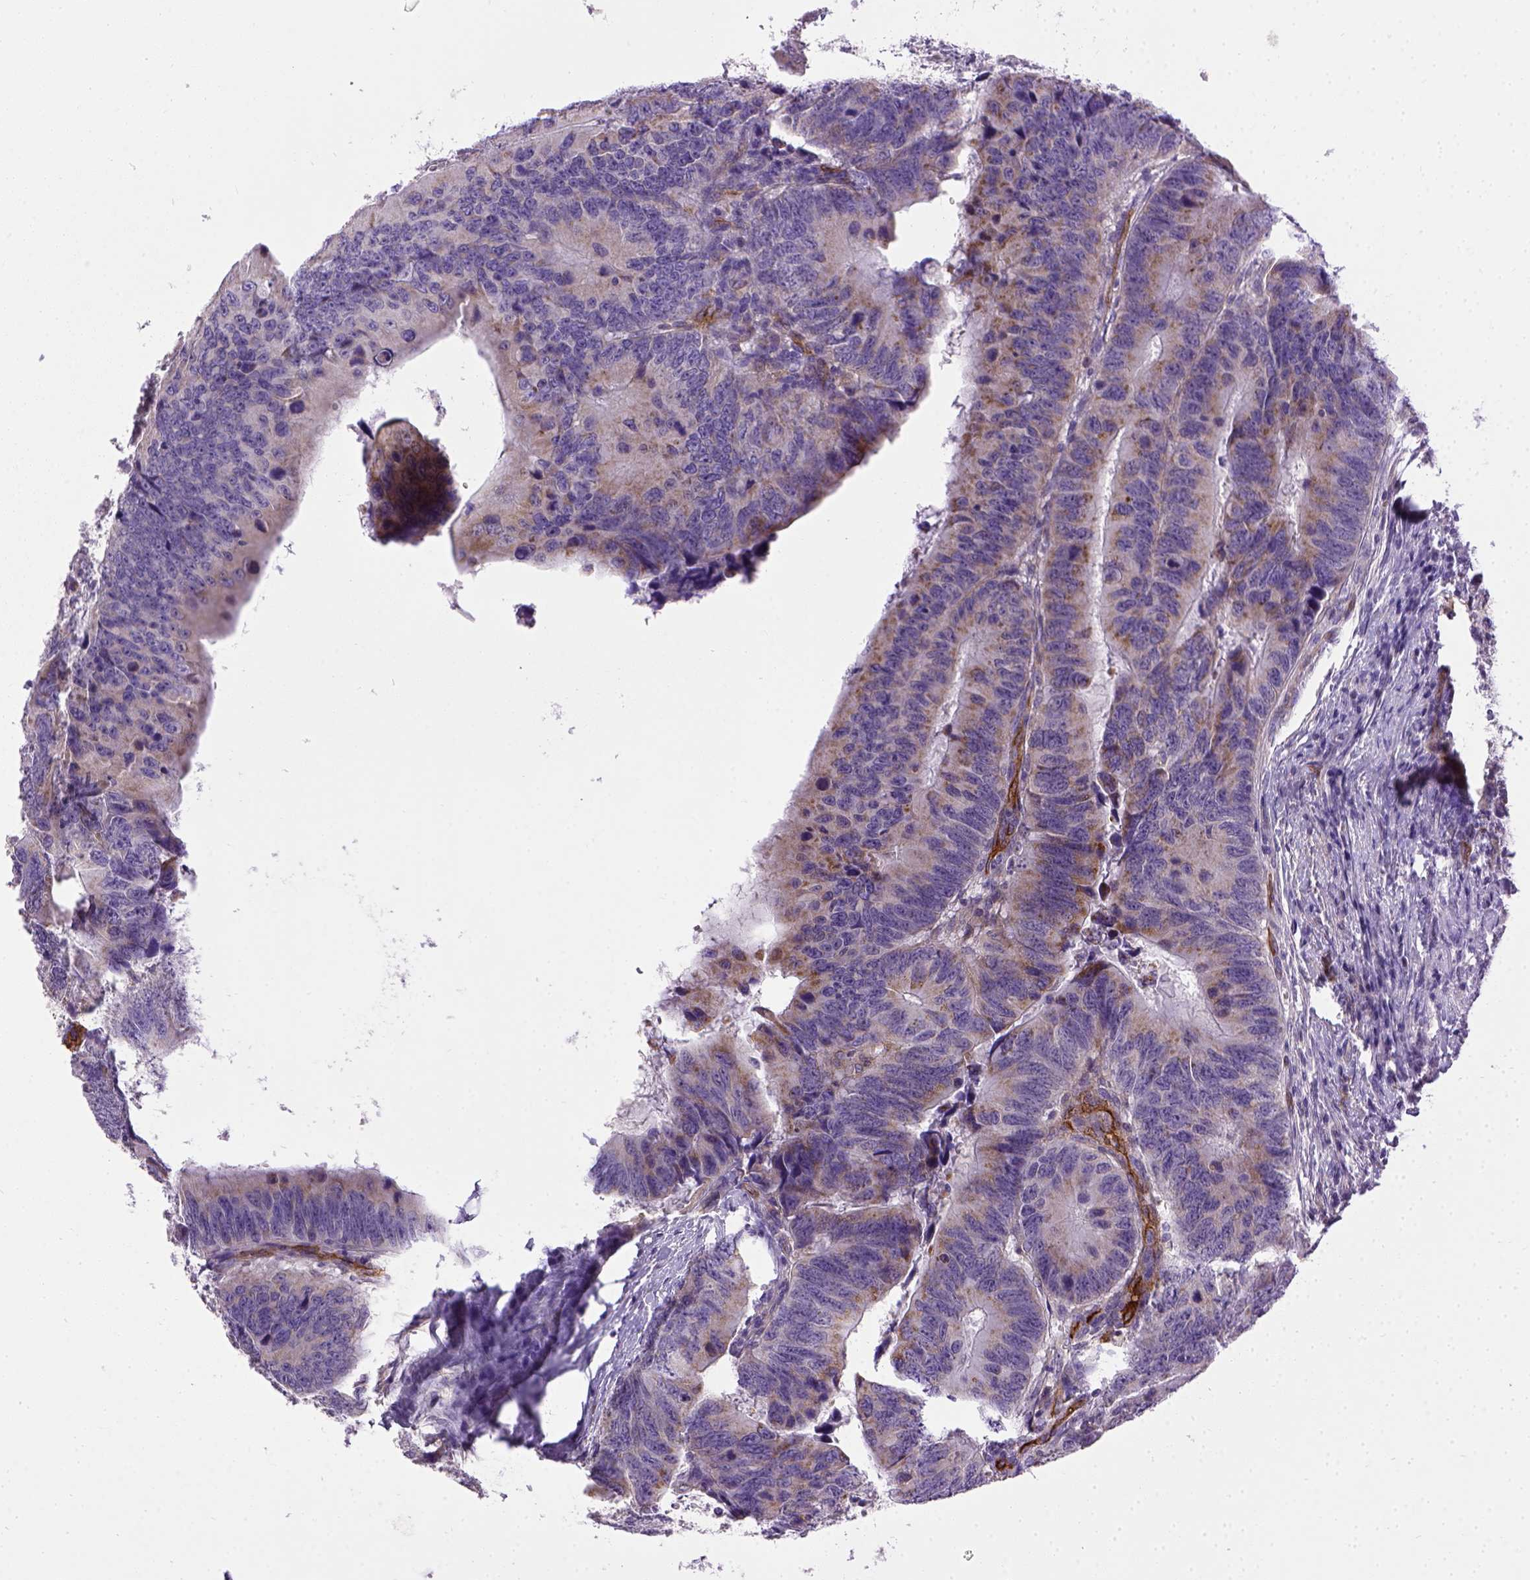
{"staining": {"intensity": "weak", "quantity": "25%-75%", "location": "cytoplasmic/membranous"}, "tissue": "colorectal cancer", "cell_type": "Tumor cells", "image_type": "cancer", "snomed": [{"axis": "morphology", "description": "Adenocarcinoma, NOS"}, {"axis": "topography", "description": "Colon"}], "caption": "This is a histology image of IHC staining of colorectal cancer, which shows weak positivity in the cytoplasmic/membranous of tumor cells.", "gene": "ENG", "patient": {"sex": "female", "age": 82}}